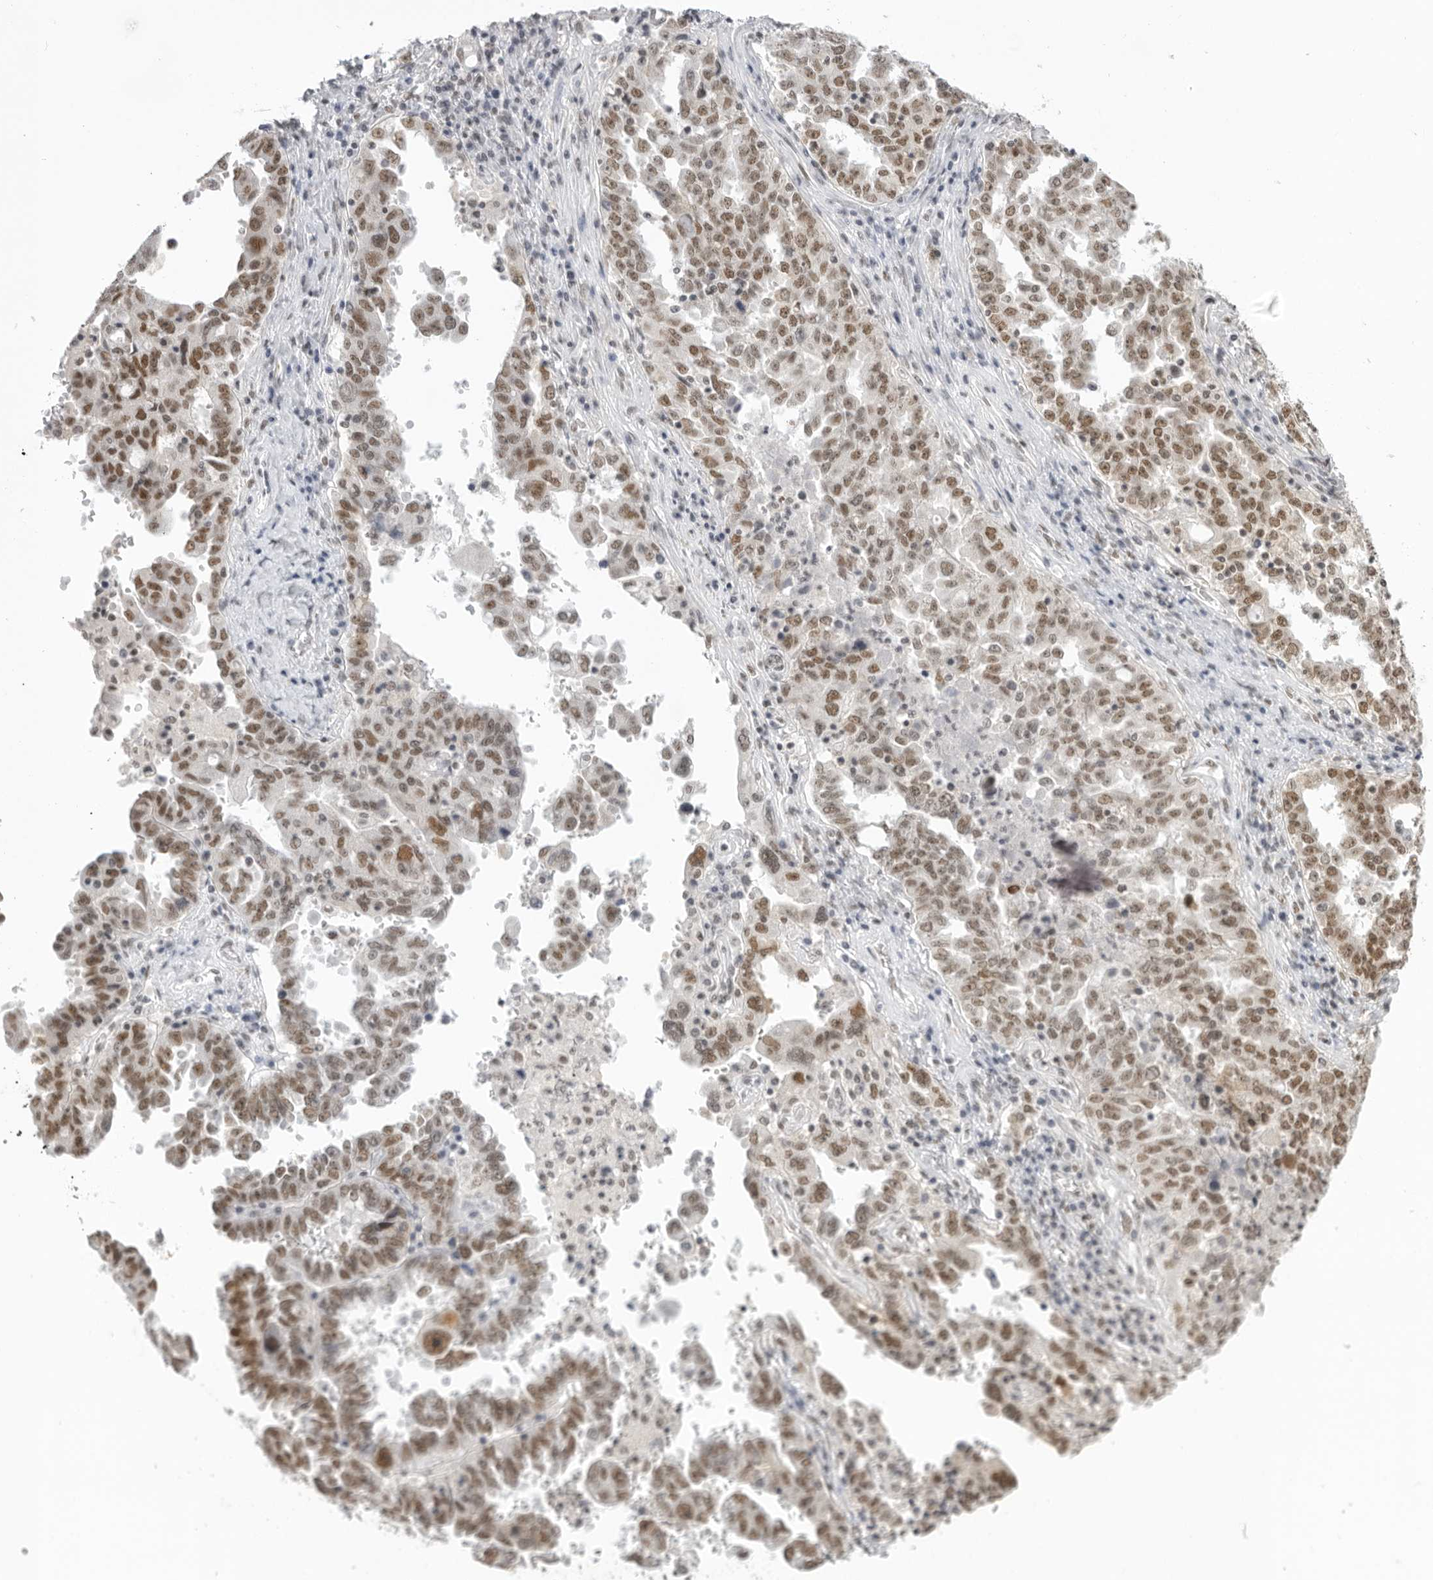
{"staining": {"intensity": "moderate", "quantity": "25%-75%", "location": "nuclear"}, "tissue": "ovarian cancer", "cell_type": "Tumor cells", "image_type": "cancer", "snomed": [{"axis": "morphology", "description": "Carcinoma, endometroid"}, {"axis": "topography", "description": "Ovary"}], "caption": "Human ovarian cancer (endometroid carcinoma) stained with a brown dye exhibits moderate nuclear positive positivity in approximately 25%-75% of tumor cells.", "gene": "RPA2", "patient": {"sex": "female", "age": 62}}